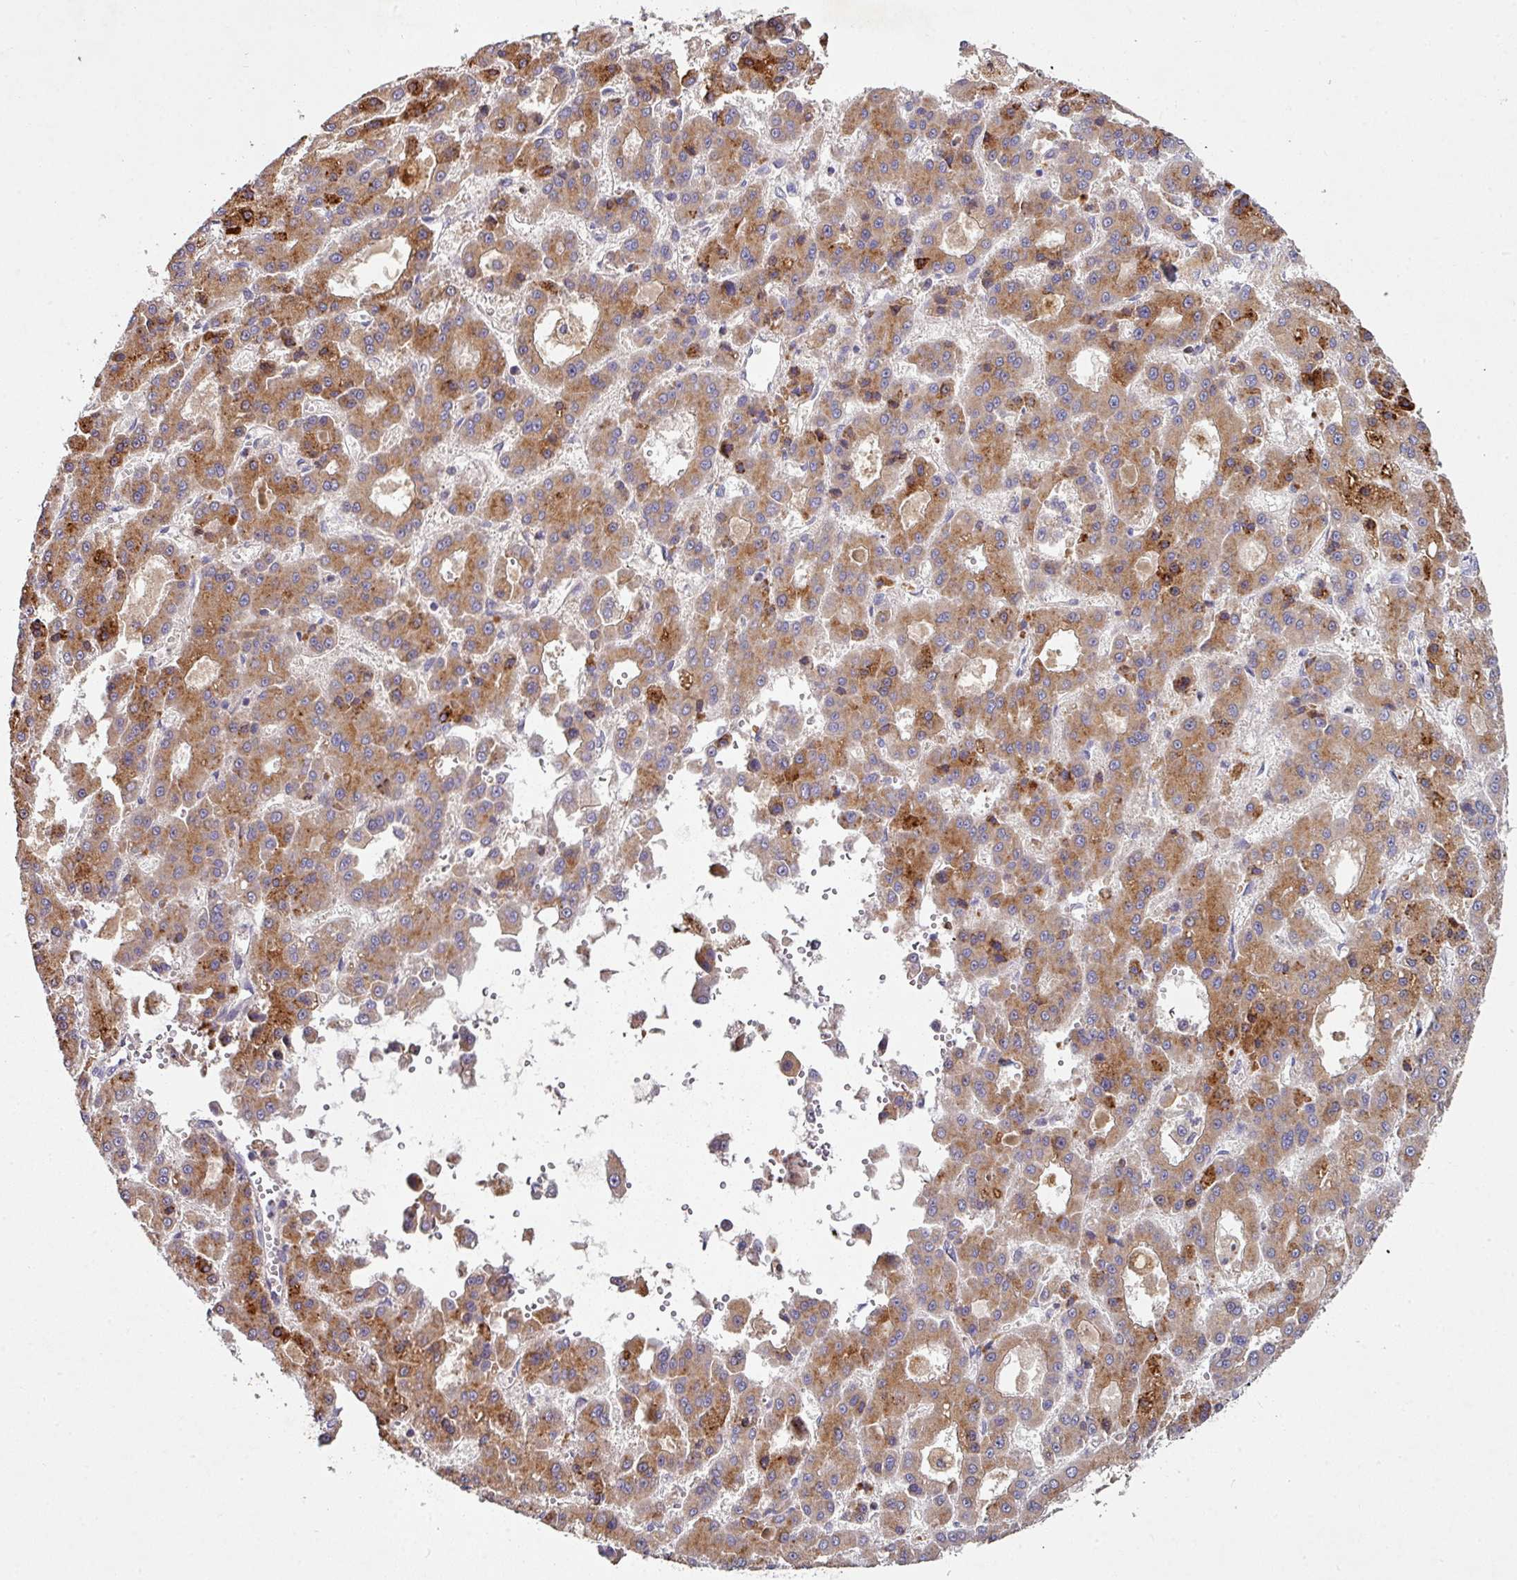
{"staining": {"intensity": "moderate", "quantity": ">75%", "location": "cytoplasmic/membranous"}, "tissue": "liver cancer", "cell_type": "Tumor cells", "image_type": "cancer", "snomed": [{"axis": "morphology", "description": "Carcinoma, Hepatocellular, NOS"}, {"axis": "topography", "description": "Liver"}], "caption": "The image reveals immunohistochemical staining of liver cancer (hepatocellular carcinoma). There is moderate cytoplasmic/membranous positivity is present in about >75% of tumor cells.", "gene": "AEBP2", "patient": {"sex": "male", "age": 70}}